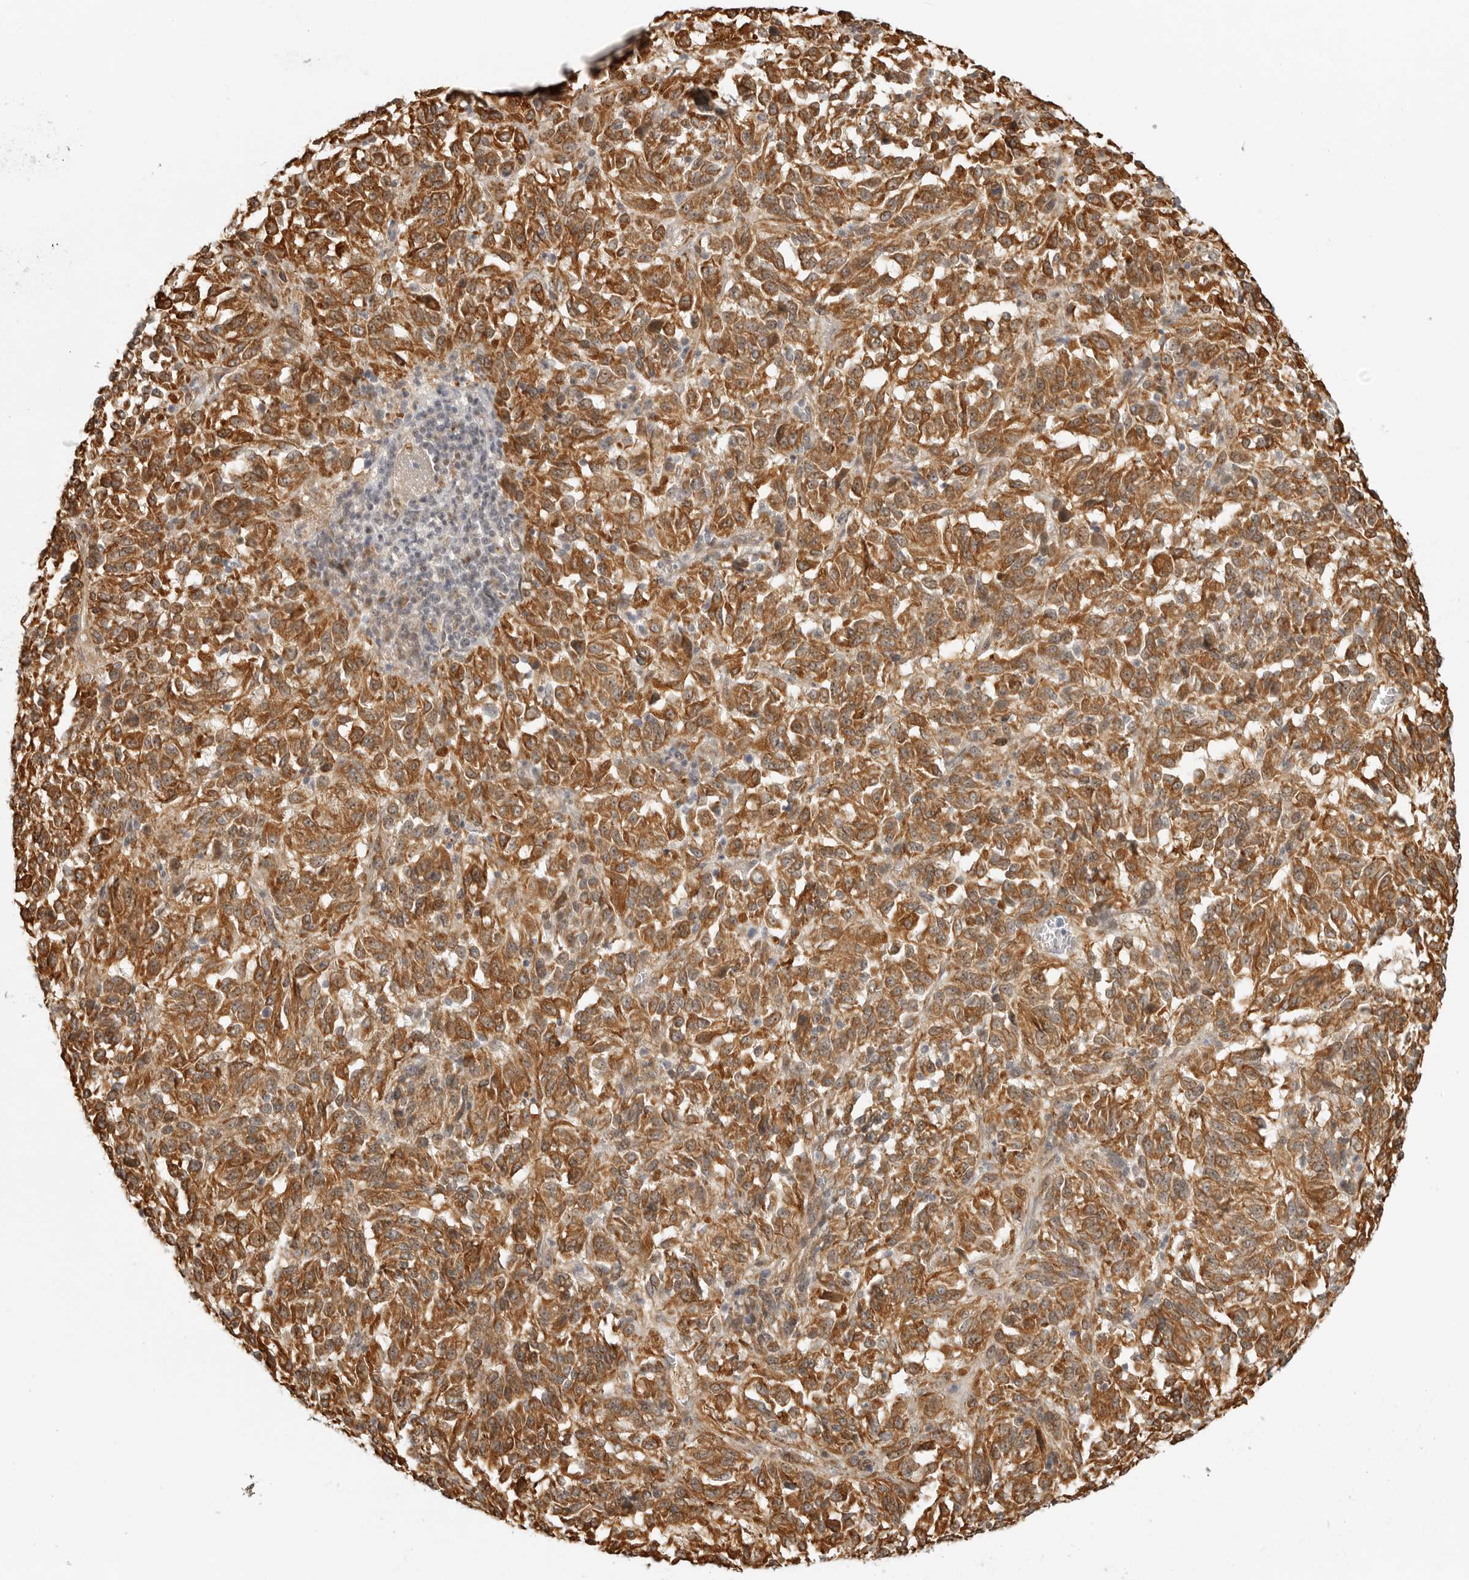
{"staining": {"intensity": "moderate", "quantity": ">75%", "location": "cytoplasmic/membranous"}, "tissue": "melanoma", "cell_type": "Tumor cells", "image_type": "cancer", "snomed": [{"axis": "morphology", "description": "Malignant melanoma, Metastatic site"}, {"axis": "topography", "description": "Lung"}], "caption": "The micrograph exhibits a brown stain indicating the presence of a protein in the cytoplasmic/membranous of tumor cells in malignant melanoma (metastatic site).", "gene": "DSCC1", "patient": {"sex": "male", "age": 64}}